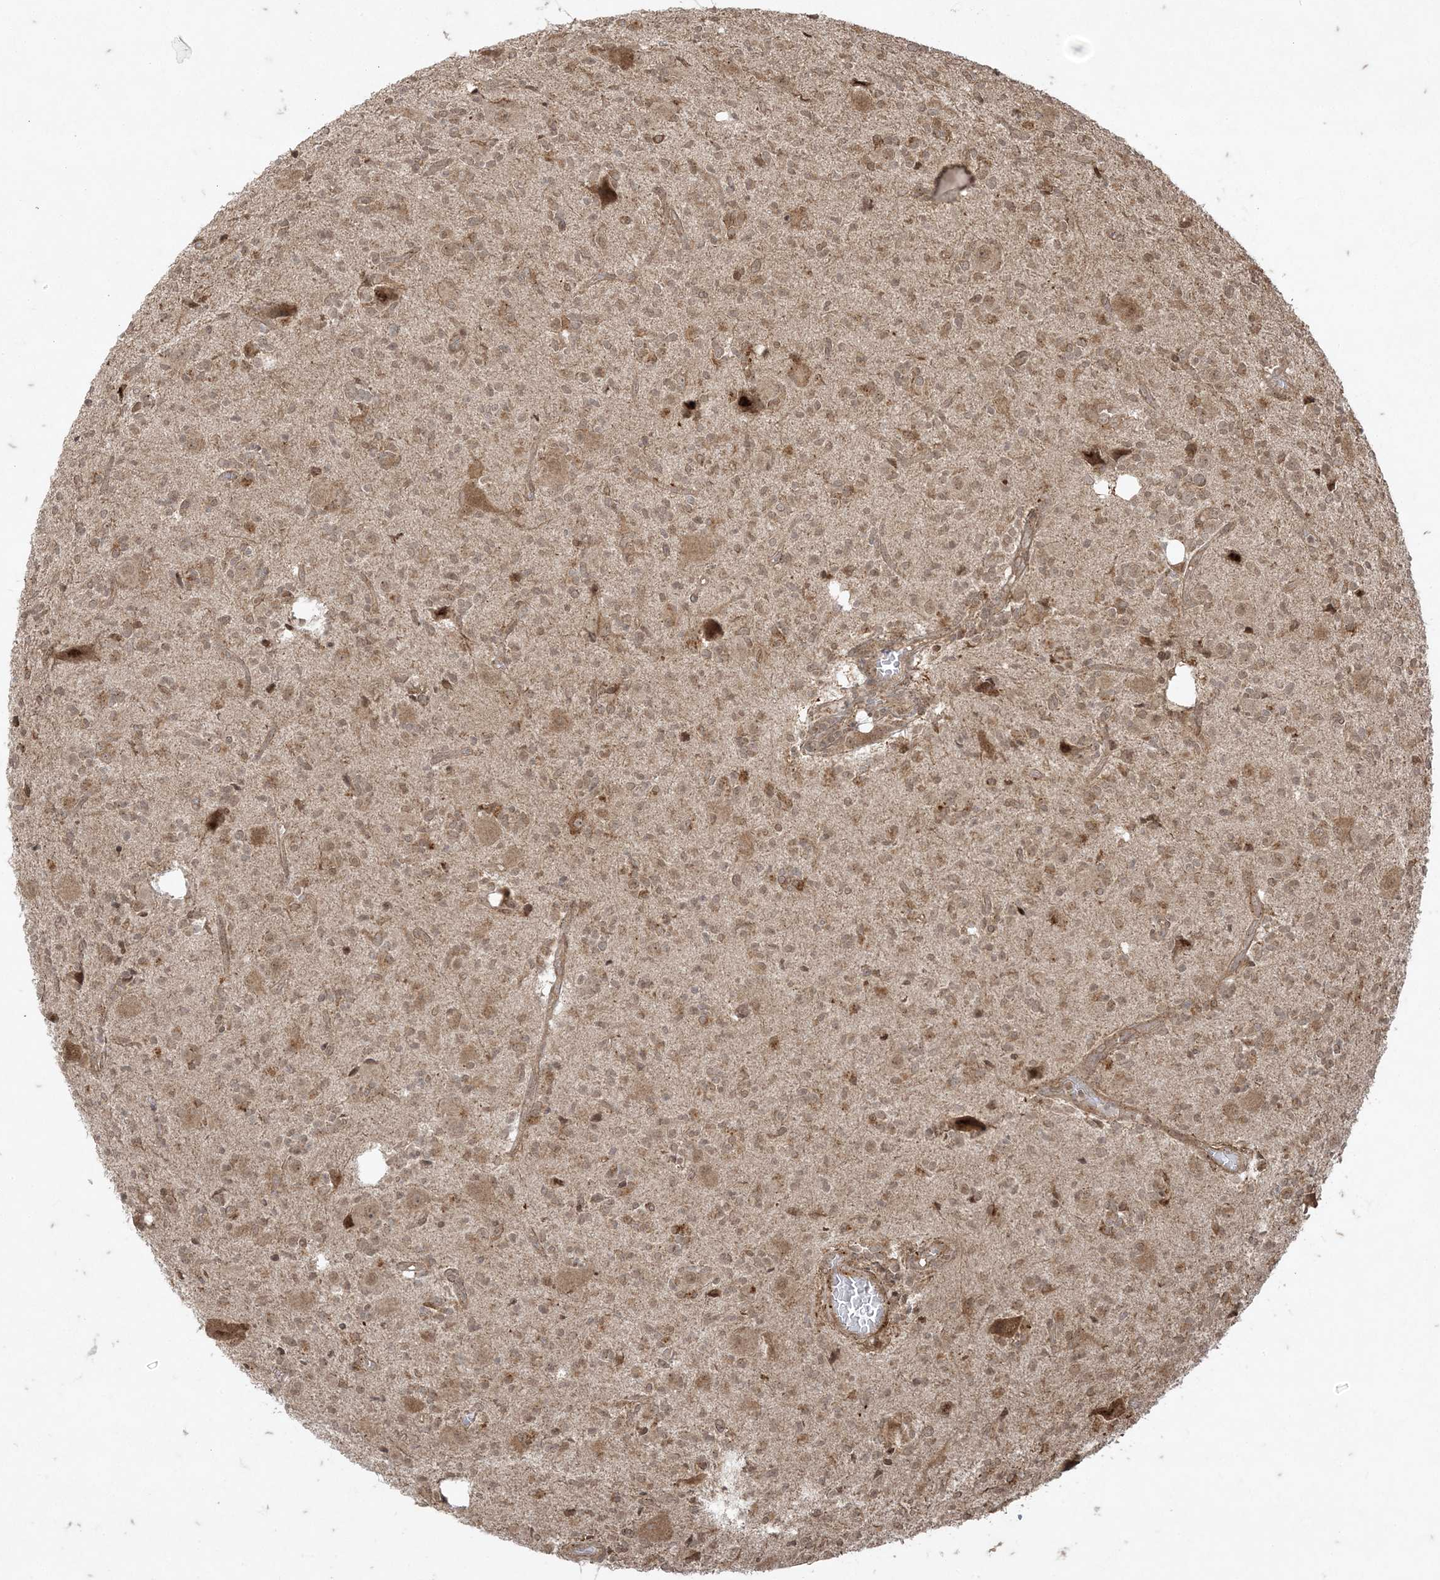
{"staining": {"intensity": "weak", "quantity": ">75%", "location": "nuclear"}, "tissue": "glioma", "cell_type": "Tumor cells", "image_type": "cancer", "snomed": [{"axis": "morphology", "description": "Glioma, malignant, High grade"}, {"axis": "topography", "description": "Brain"}], "caption": "Immunohistochemical staining of malignant glioma (high-grade) shows low levels of weak nuclear protein staining in about >75% of tumor cells.", "gene": "RRAS", "patient": {"sex": "male", "age": 34}}